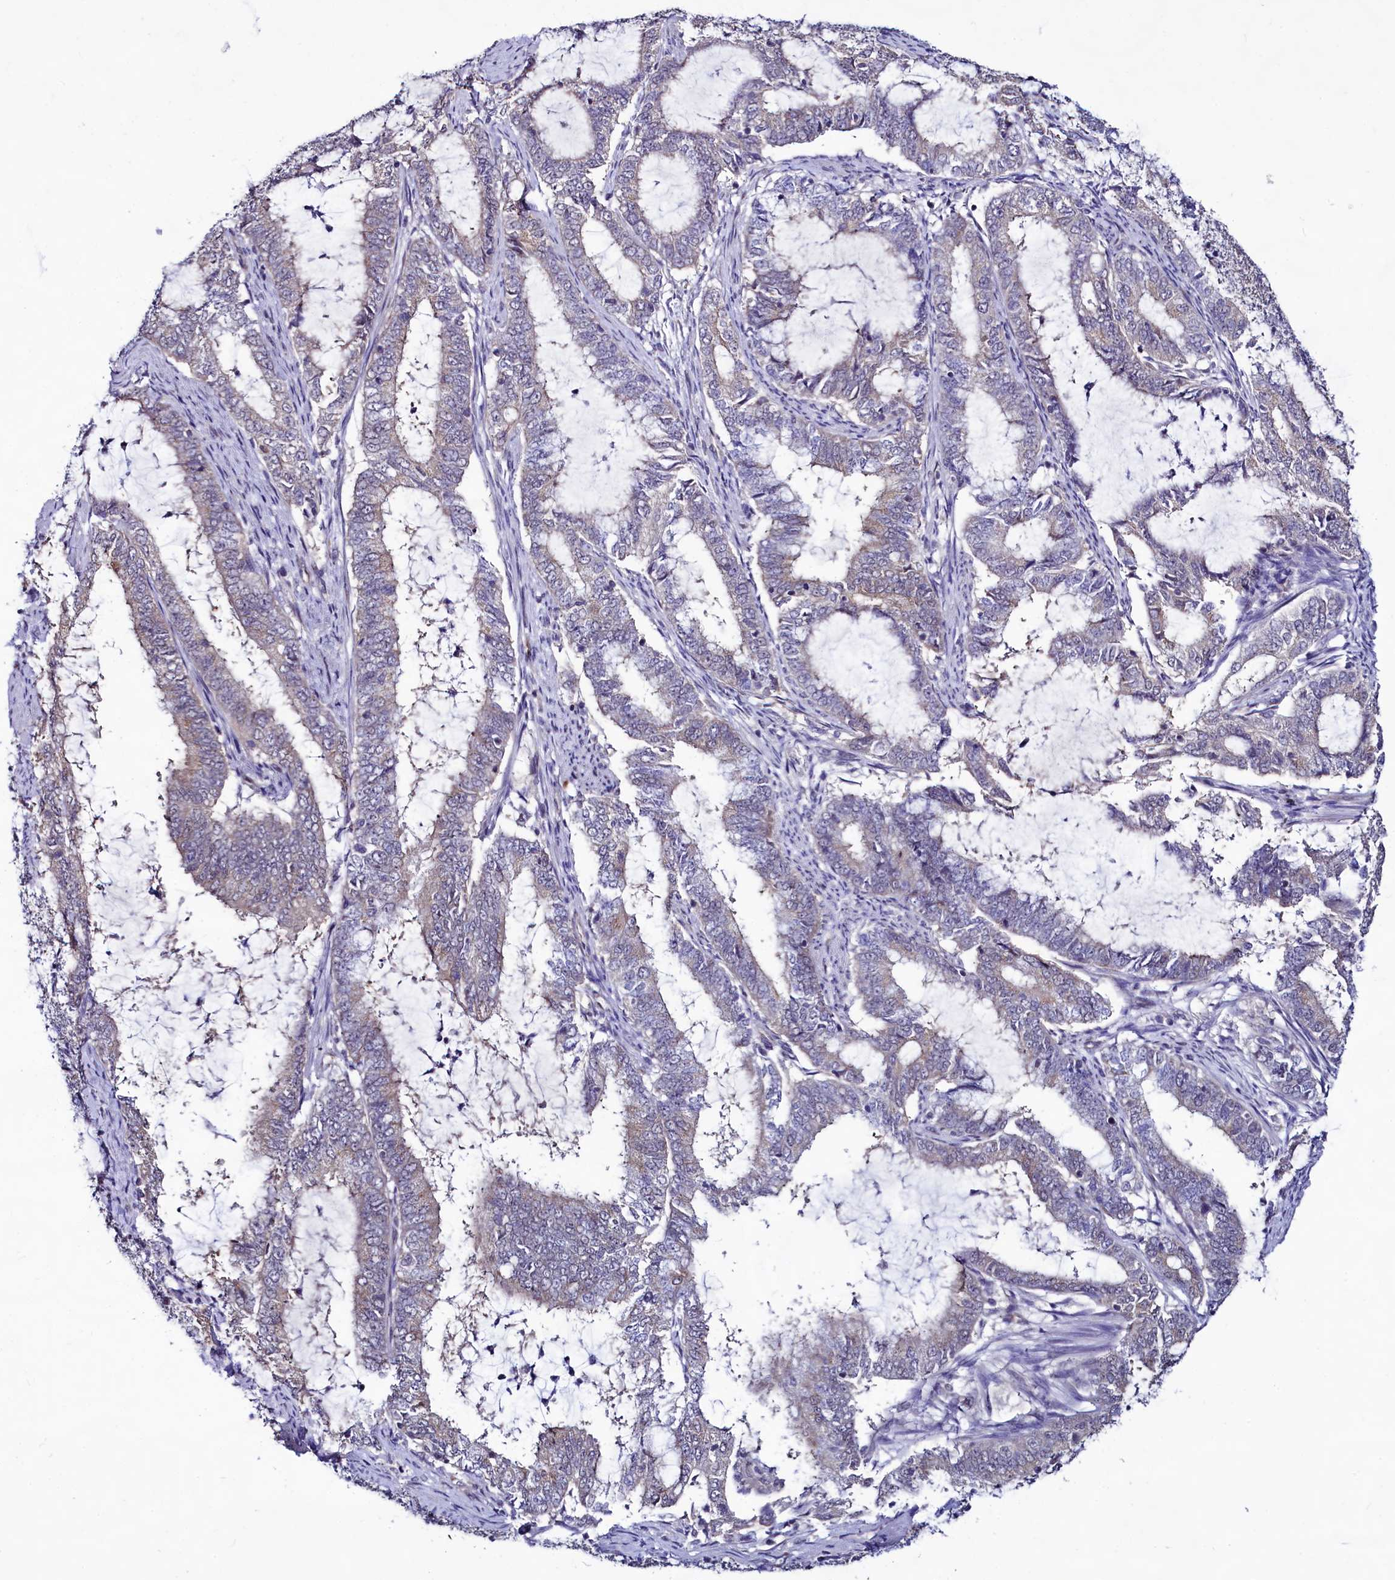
{"staining": {"intensity": "weak", "quantity": "25%-75%", "location": "cytoplasmic/membranous"}, "tissue": "endometrial cancer", "cell_type": "Tumor cells", "image_type": "cancer", "snomed": [{"axis": "morphology", "description": "Adenocarcinoma, NOS"}, {"axis": "topography", "description": "Endometrium"}], "caption": "The immunohistochemical stain labels weak cytoplasmic/membranous expression in tumor cells of endometrial adenocarcinoma tissue.", "gene": "SEC24C", "patient": {"sex": "female", "age": 51}}